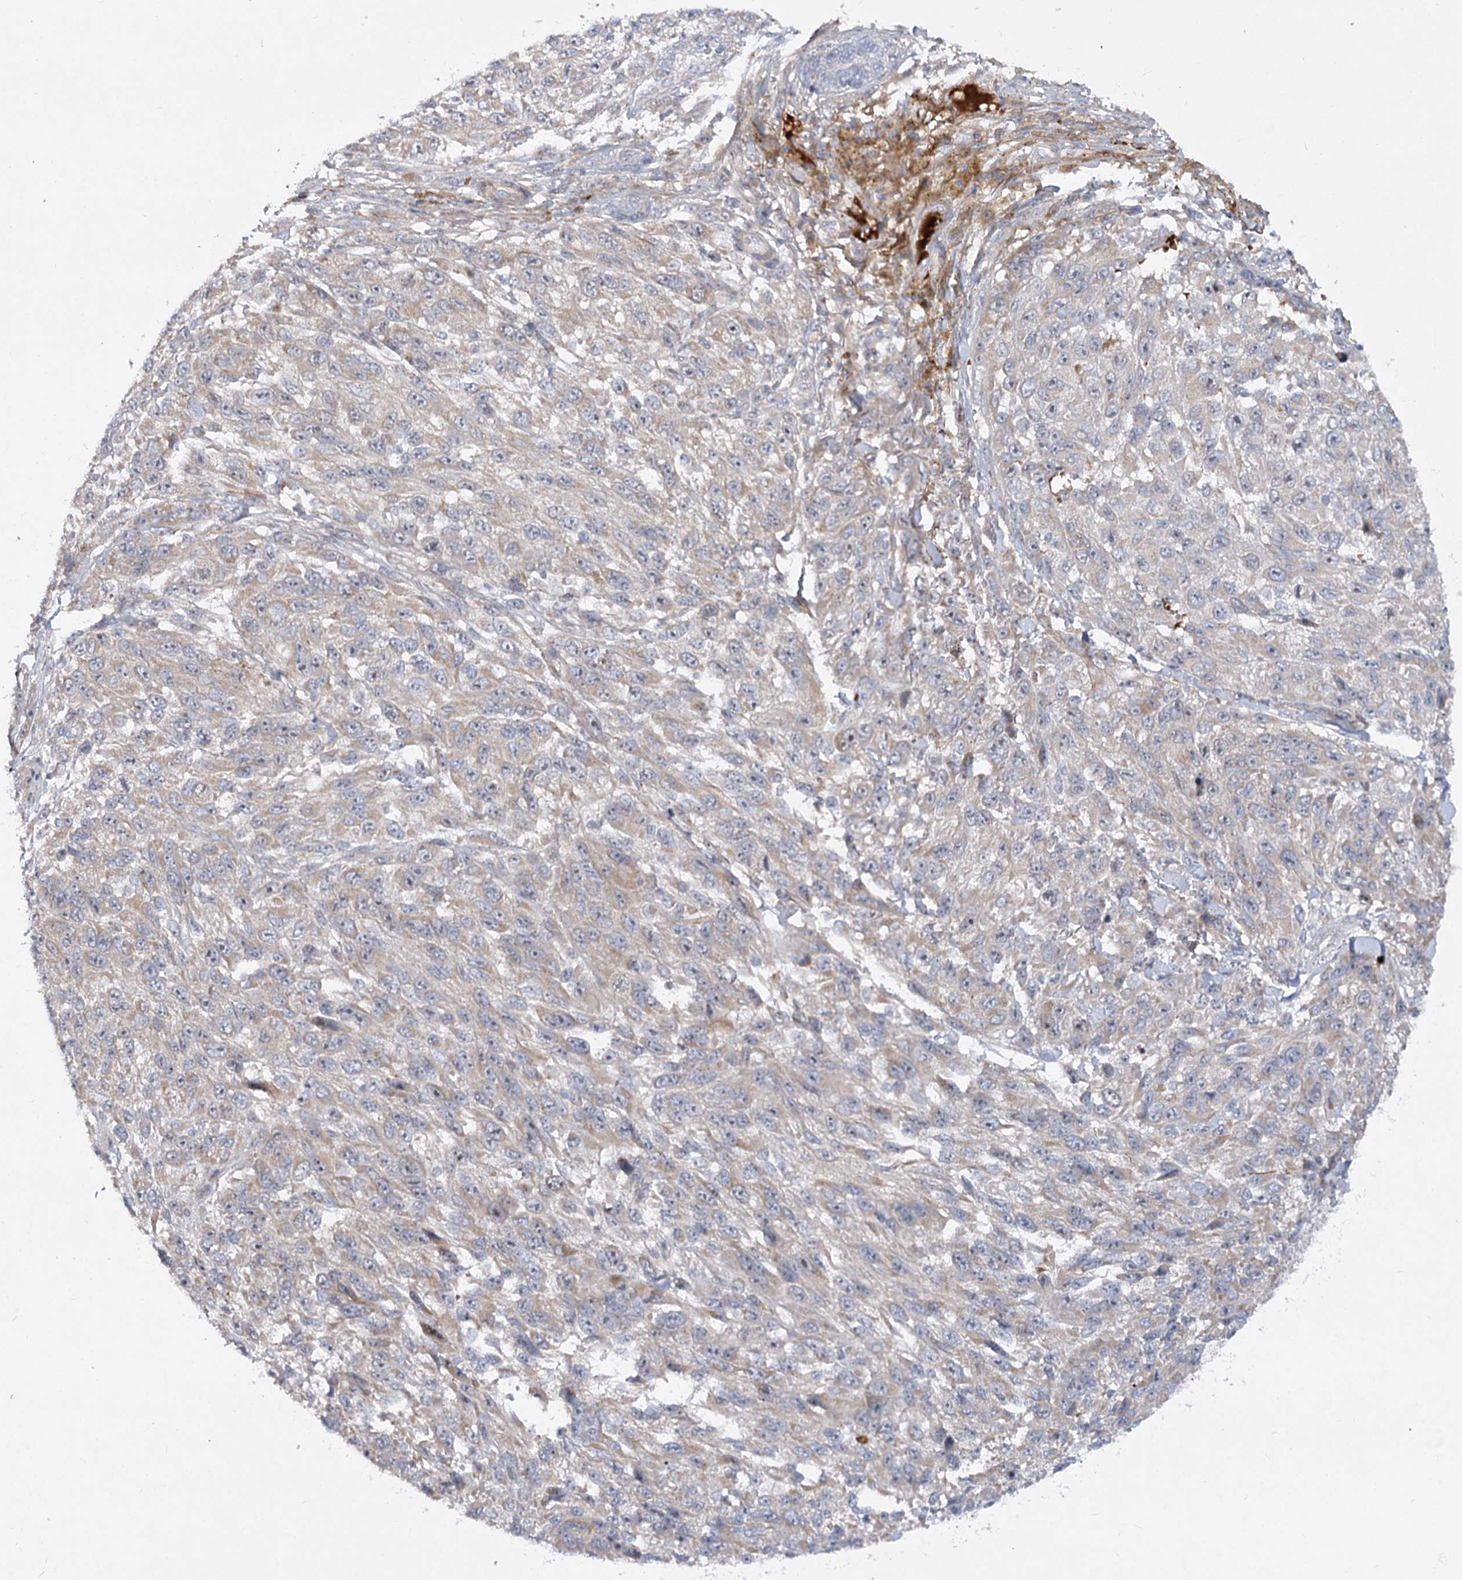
{"staining": {"intensity": "weak", "quantity": "25%-75%", "location": "cytoplasmic/membranous"}, "tissue": "melanoma", "cell_type": "Tumor cells", "image_type": "cancer", "snomed": [{"axis": "morphology", "description": "Malignant melanoma, NOS"}, {"axis": "topography", "description": "Skin"}], "caption": "Melanoma was stained to show a protein in brown. There is low levels of weak cytoplasmic/membranous staining in about 25%-75% of tumor cells.", "gene": "FGF19", "patient": {"sex": "female", "age": 96}}